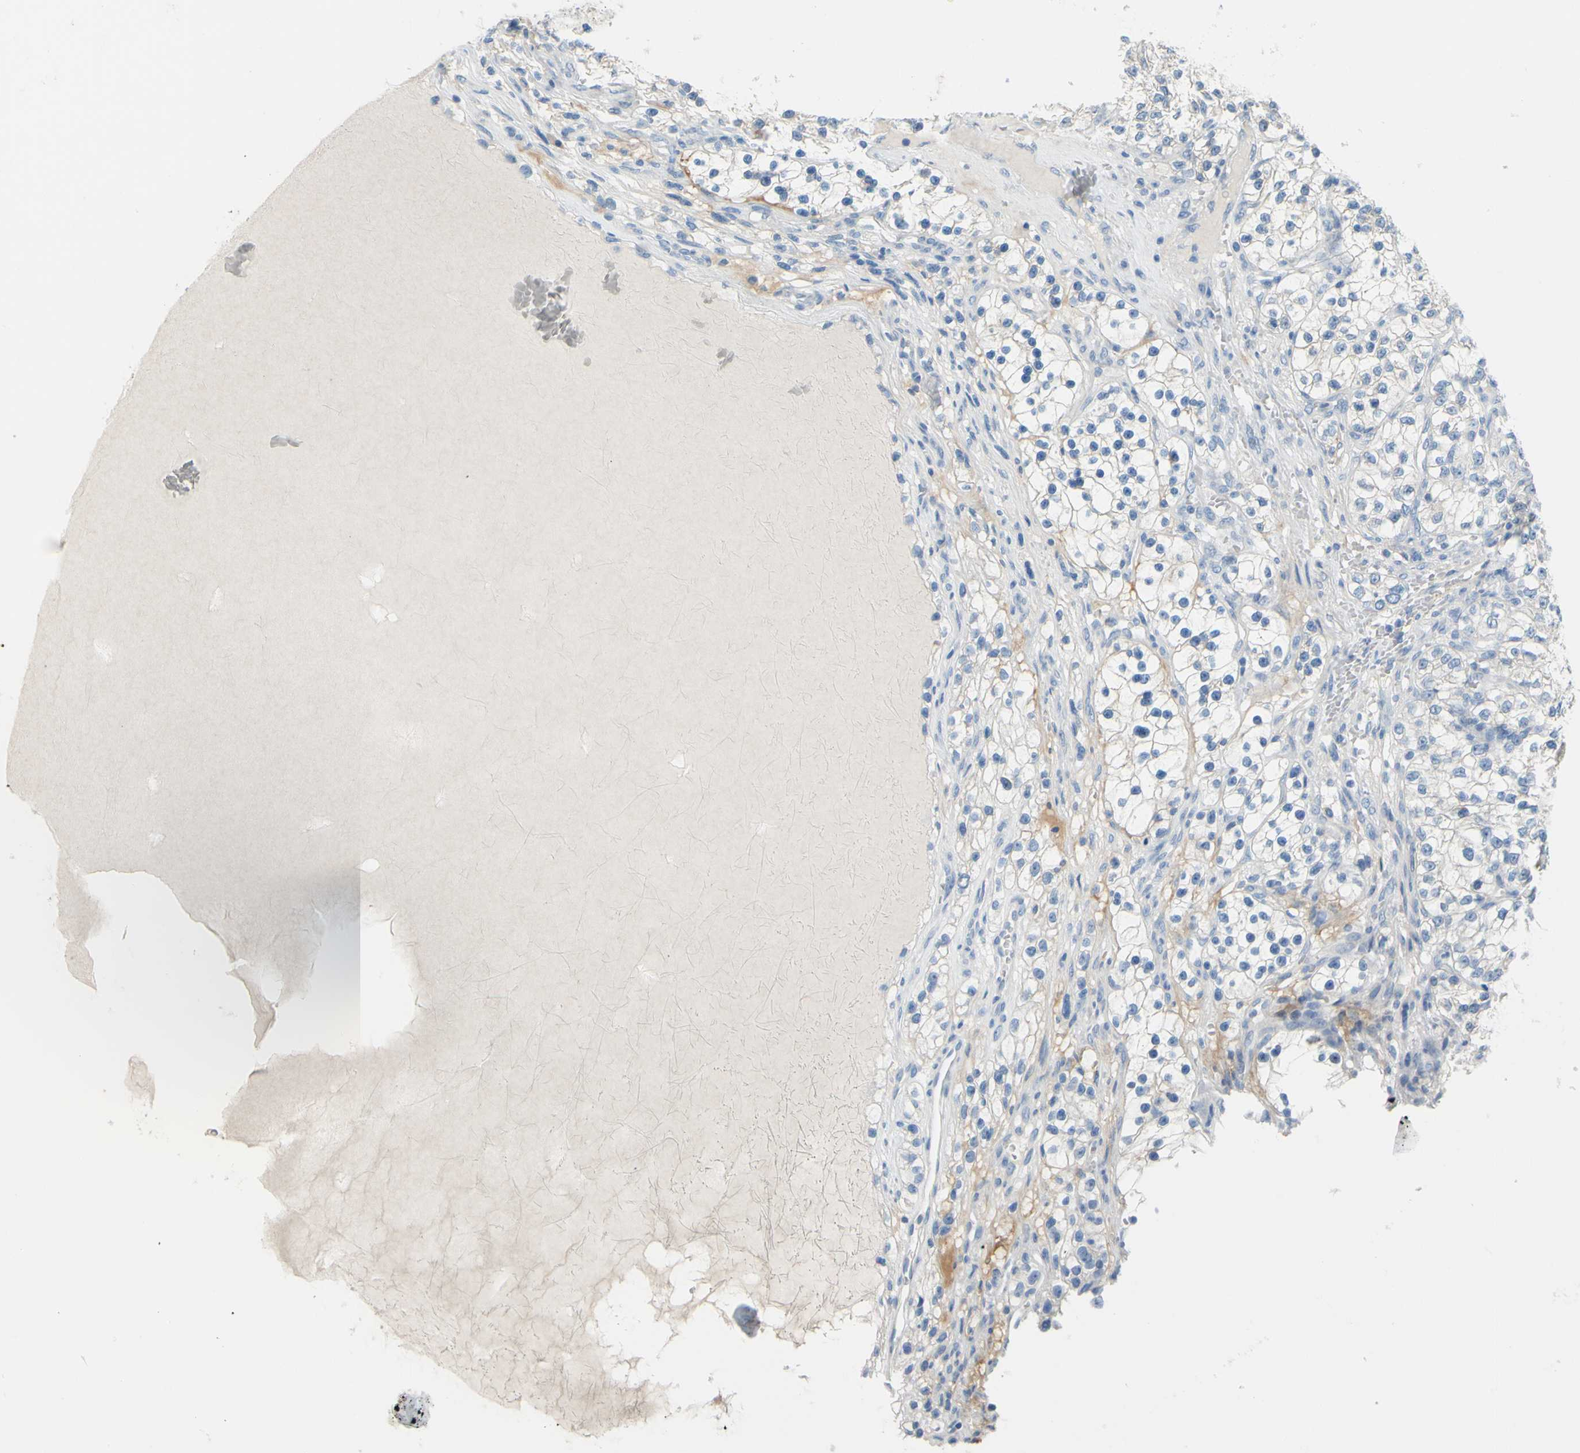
{"staining": {"intensity": "moderate", "quantity": "<25%", "location": "cytoplasmic/membranous"}, "tissue": "renal cancer", "cell_type": "Tumor cells", "image_type": "cancer", "snomed": [{"axis": "morphology", "description": "Adenocarcinoma, NOS"}, {"axis": "topography", "description": "Kidney"}], "caption": "Renal cancer tissue displays moderate cytoplasmic/membranous expression in about <25% of tumor cells Nuclei are stained in blue.", "gene": "SLC1A2", "patient": {"sex": "female", "age": 57}}